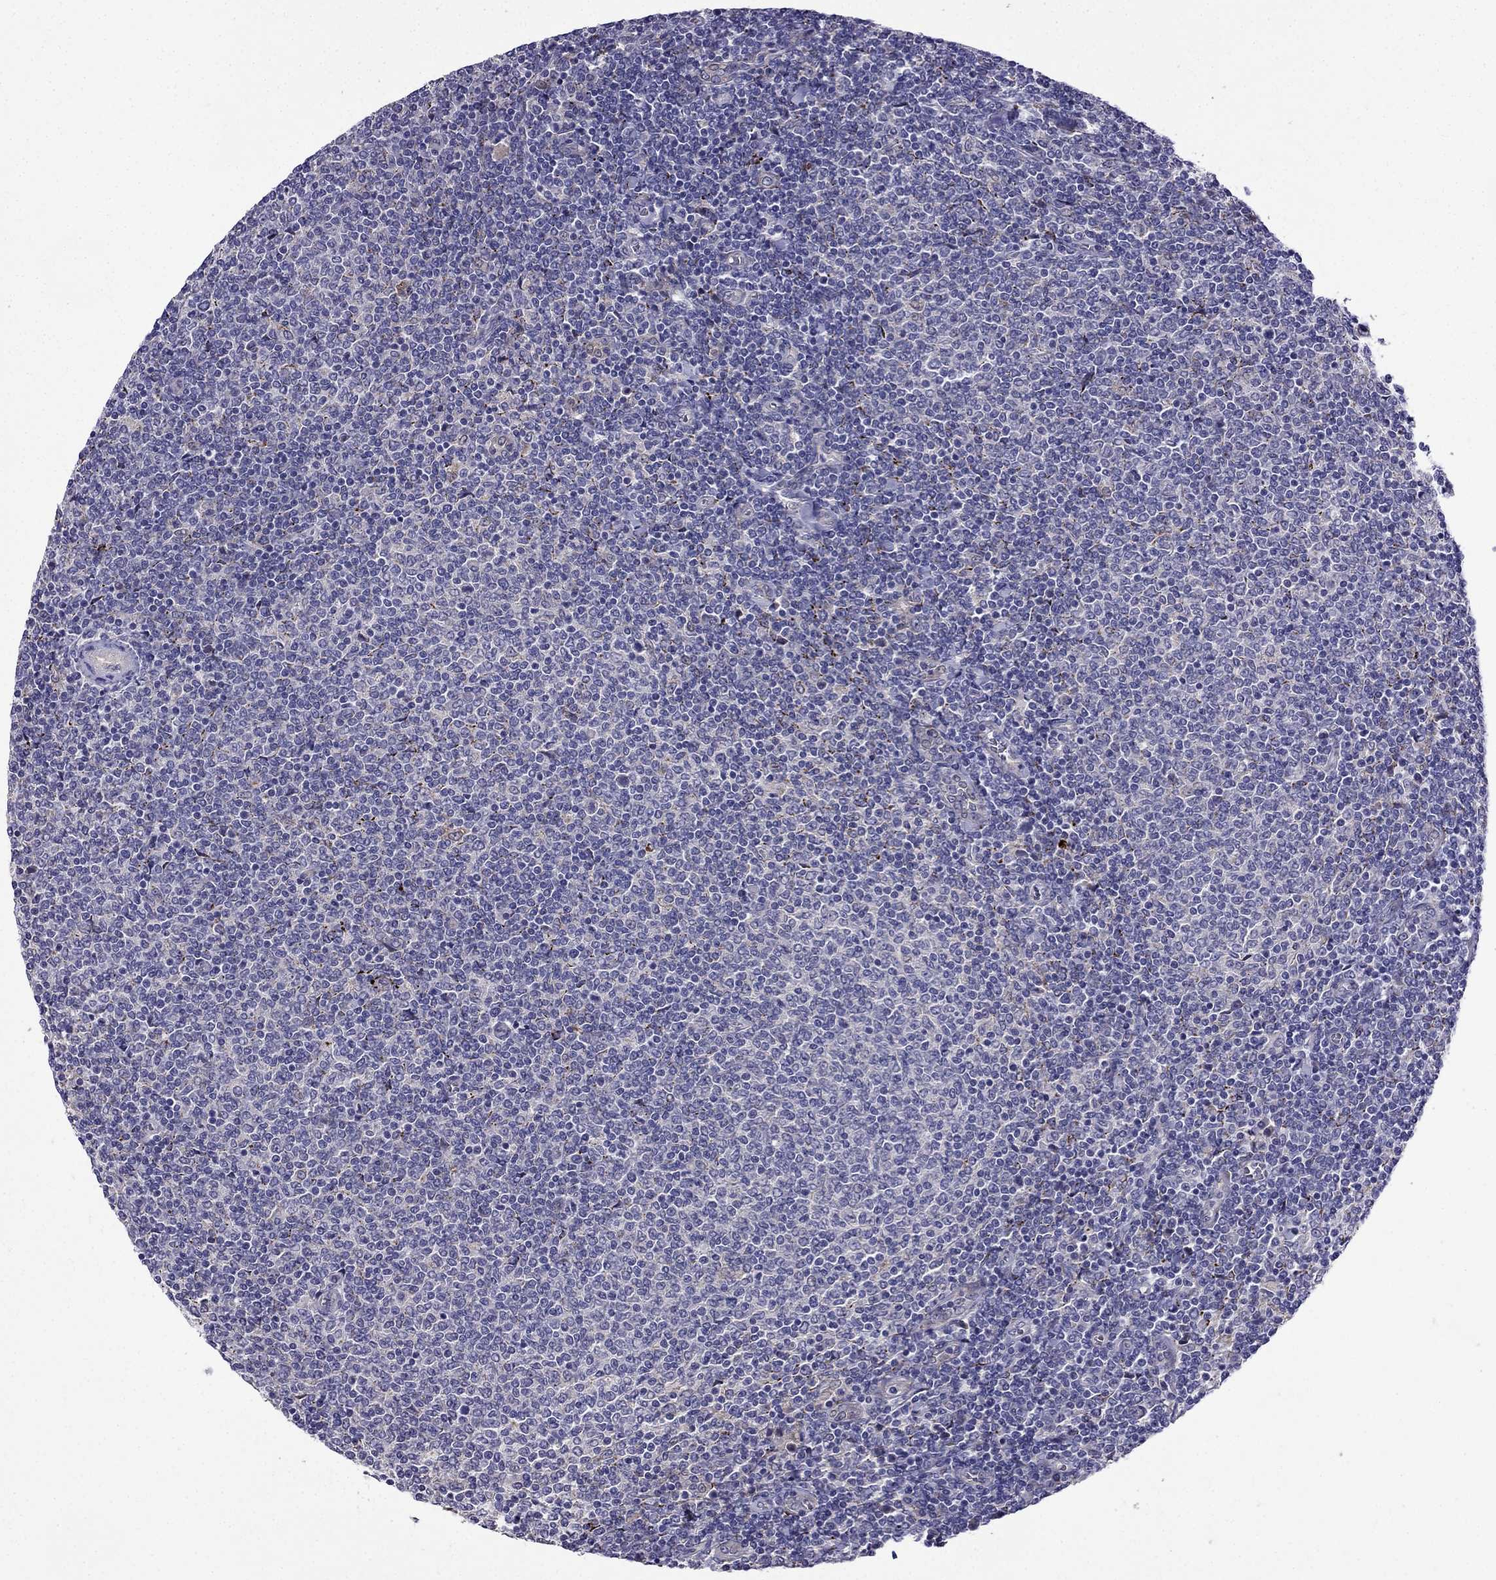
{"staining": {"intensity": "negative", "quantity": "none", "location": "none"}, "tissue": "lymphoma", "cell_type": "Tumor cells", "image_type": "cancer", "snomed": [{"axis": "morphology", "description": "Malignant lymphoma, non-Hodgkin's type, Low grade"}, {"axis": "topography", "description": "Lymph node"}], "caption": "This is a photomicrograph of IHC staining of malignant lymphoma, non-Hodgkin's type (low-grade), which shows no staining in tumor cells.", "gene": "PI16", "patient": {"sex": "male", "age": 52}}